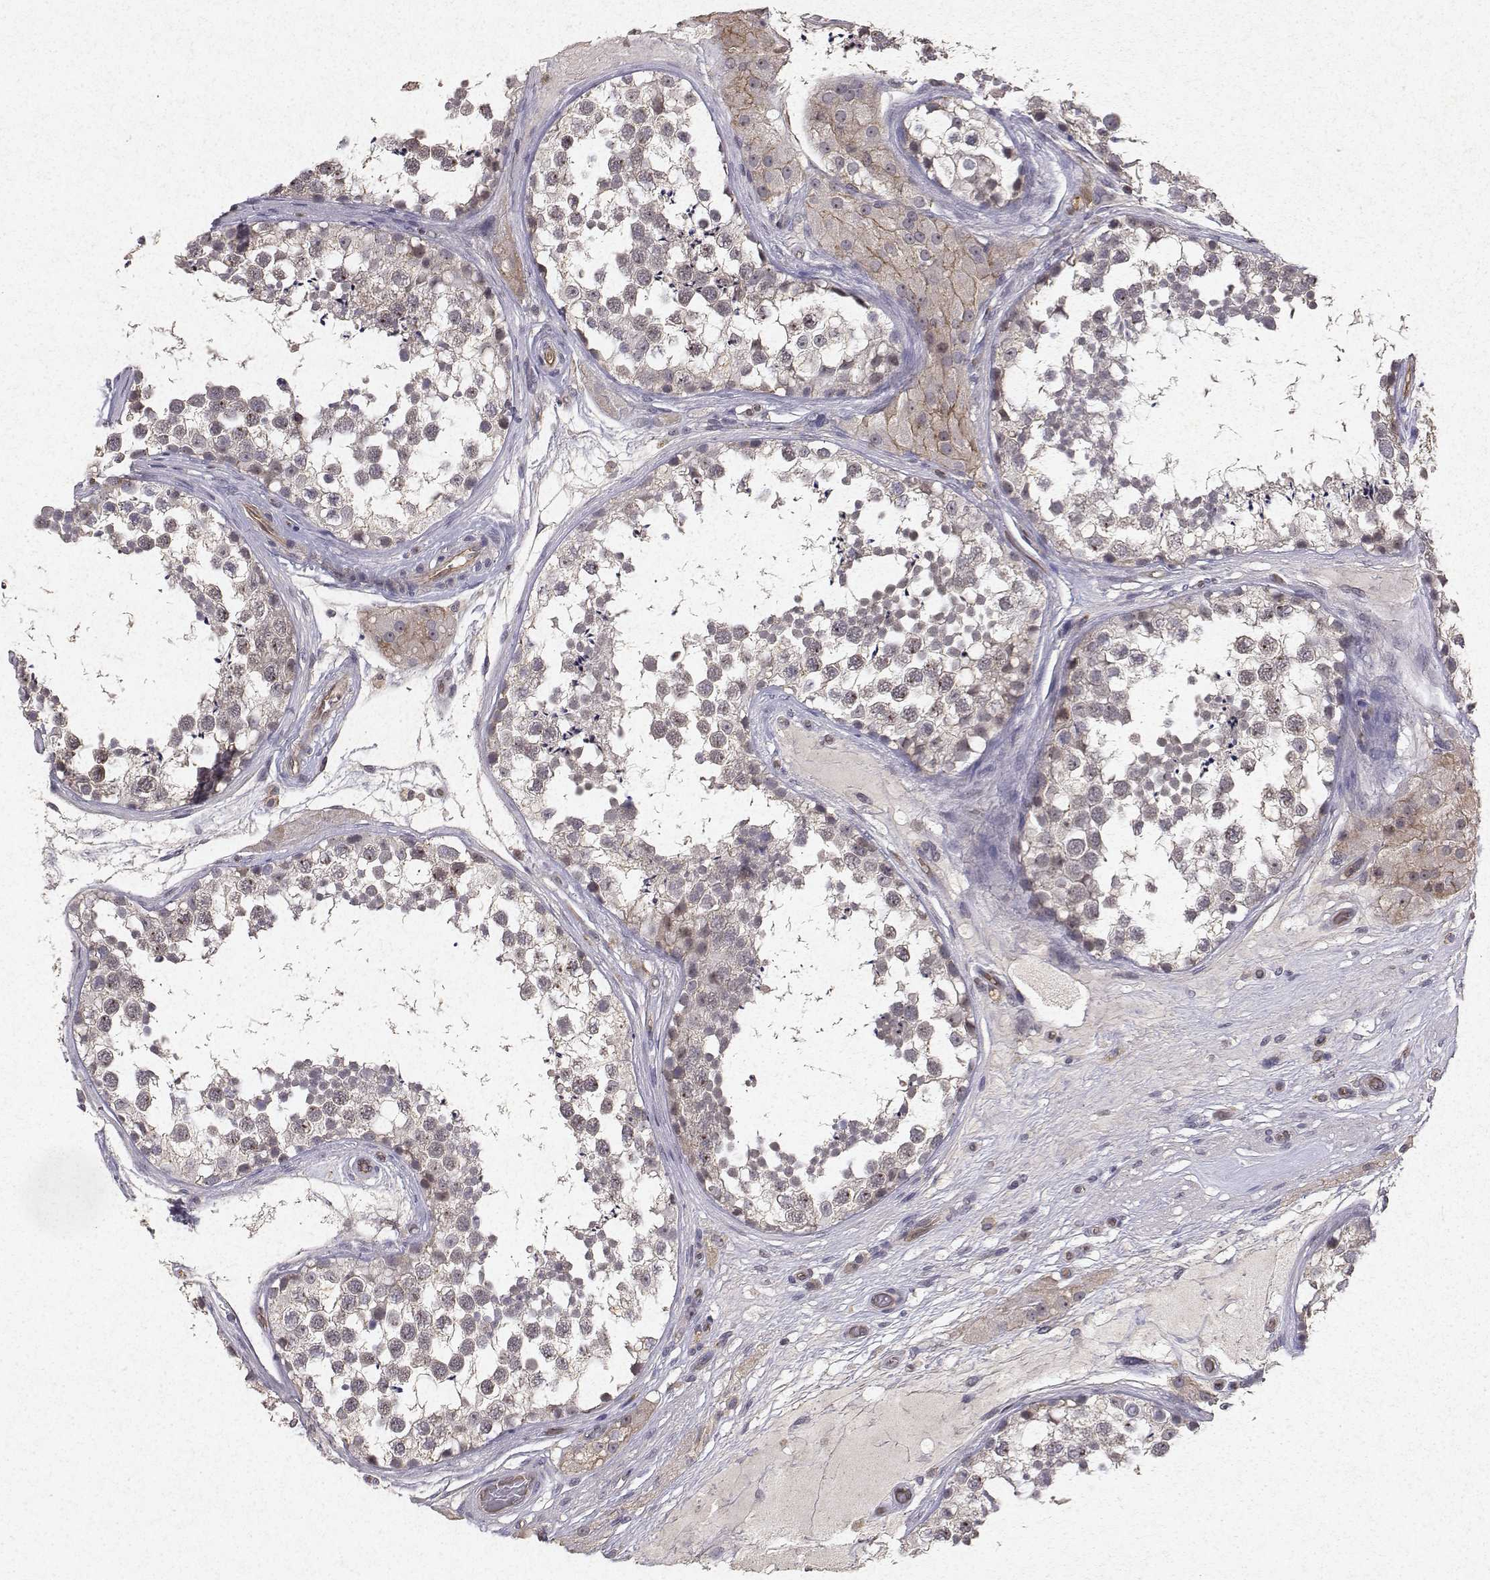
{"staining": {"intensity": "weak", "quantity": "<25%", "location": "cytoplasmic/membranous"}, "tissue": "testis", "cell_type": "Cells in seminiferous ducts", "image_type": "normal", "snomed": [{"axis": "morphology", "description": "Normal tissue, NOS"}, {"axis": "morphology", "description": "Seminoma, NOS"}, {"axis": "topography", "description": "Testis"}], "caption": "There is no significant staining in cells in seminiferous ducts of testis. (DAB (3,3'-diaminobenzidine) immunohistochemistry (IHC) with hematoxylin counter stain).", "gene": "PTPRG", "patient": {"sex": "male", "age": 65}}